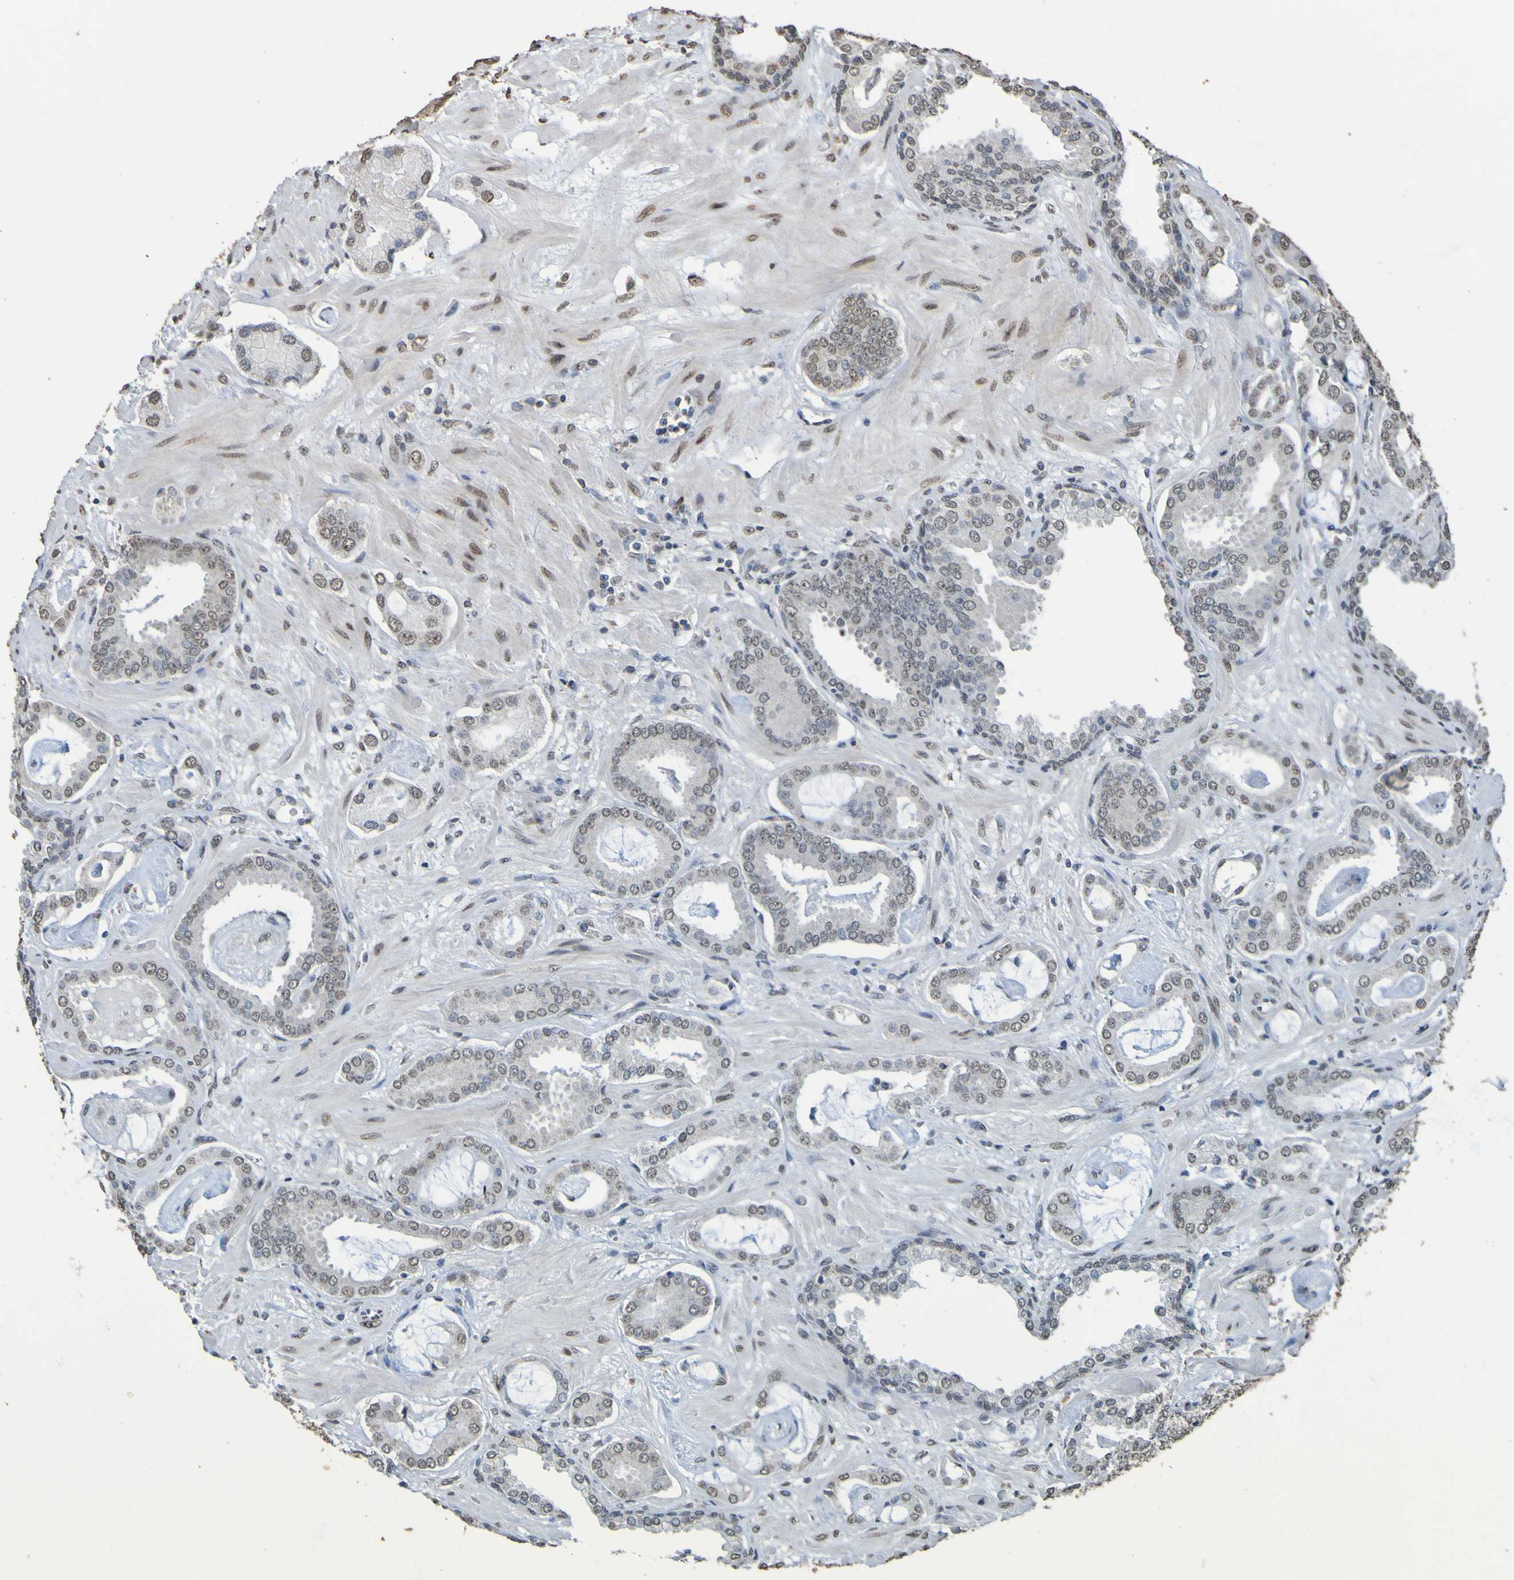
{"staining": {"intensity": "weak", "quantity": ">75%", "location": "nuclear"}, "tissue": "prostate cancer", "cell_type": "Tumor cells", "image_type": "cancer", "snomed": [{"axis": "morphology", "description": "Adenocarcinoma, Low grade"}, {"axis": "topography", "description": "Prostate"}], "caption": "Human prostate cancer stained for a protein (brown) reveals weak nuclear positive expression in about >75% of tumor cells.", "gene": "ALKBH2", "patient": {"sex": "male", "age": 53}}